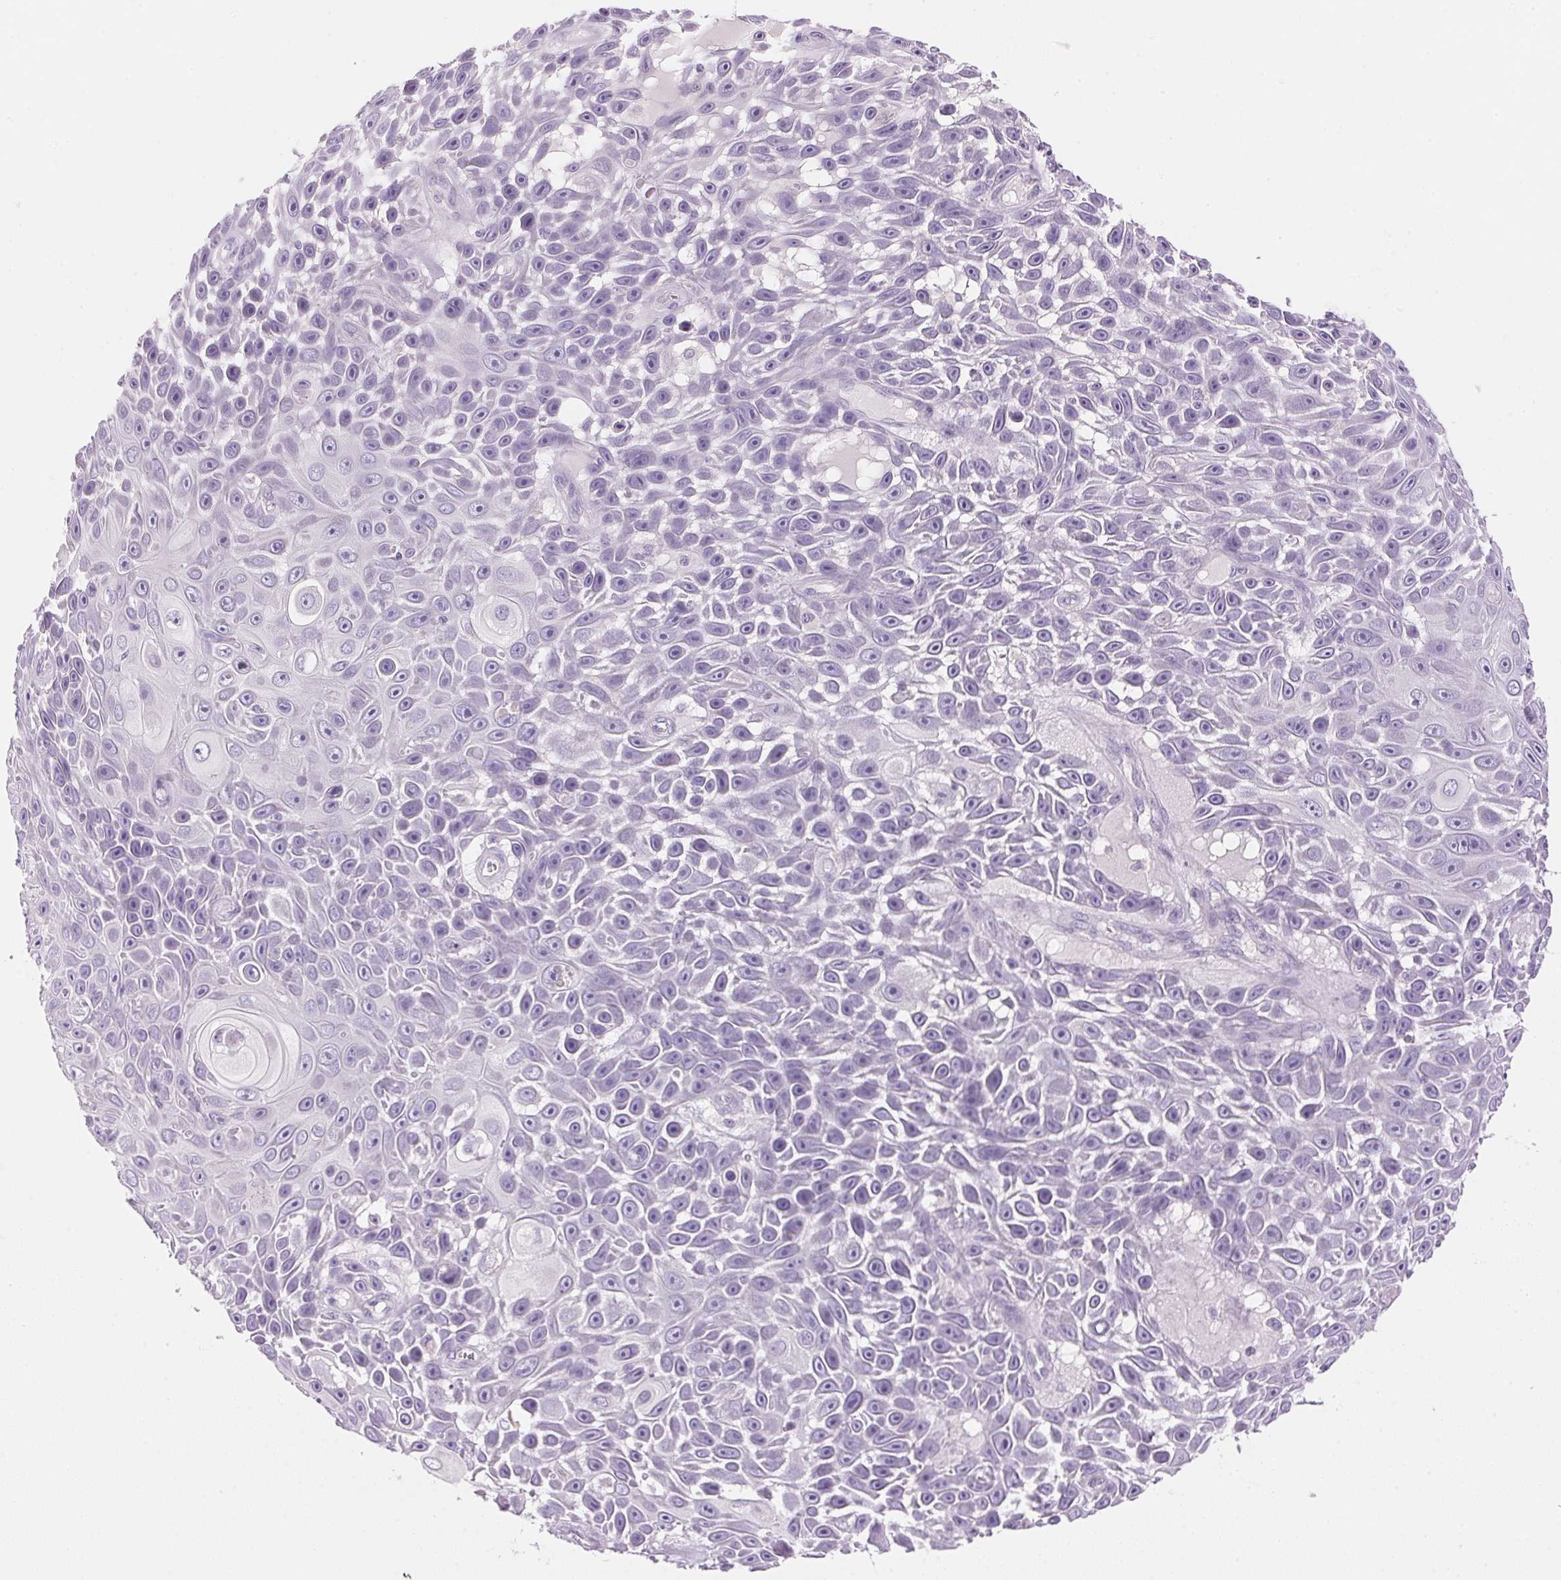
{"staining": {"intensity": "negative", "quantity": "none", "location": "none"}, "tissue": "skin cancer", "cell_type": "Tumor cells", "image_type": "cancer", "snomed": [{"axis": "morphology", "description": "Squamous cell carcinoma, NOS"}, {"axis": "topography", "description": "Skin"}], "caption": "Tumor cells are negative for brown protein staining in skin cancer.", "gene": "HSD17B2", "patient": {"sex": "male", "age": 82}}